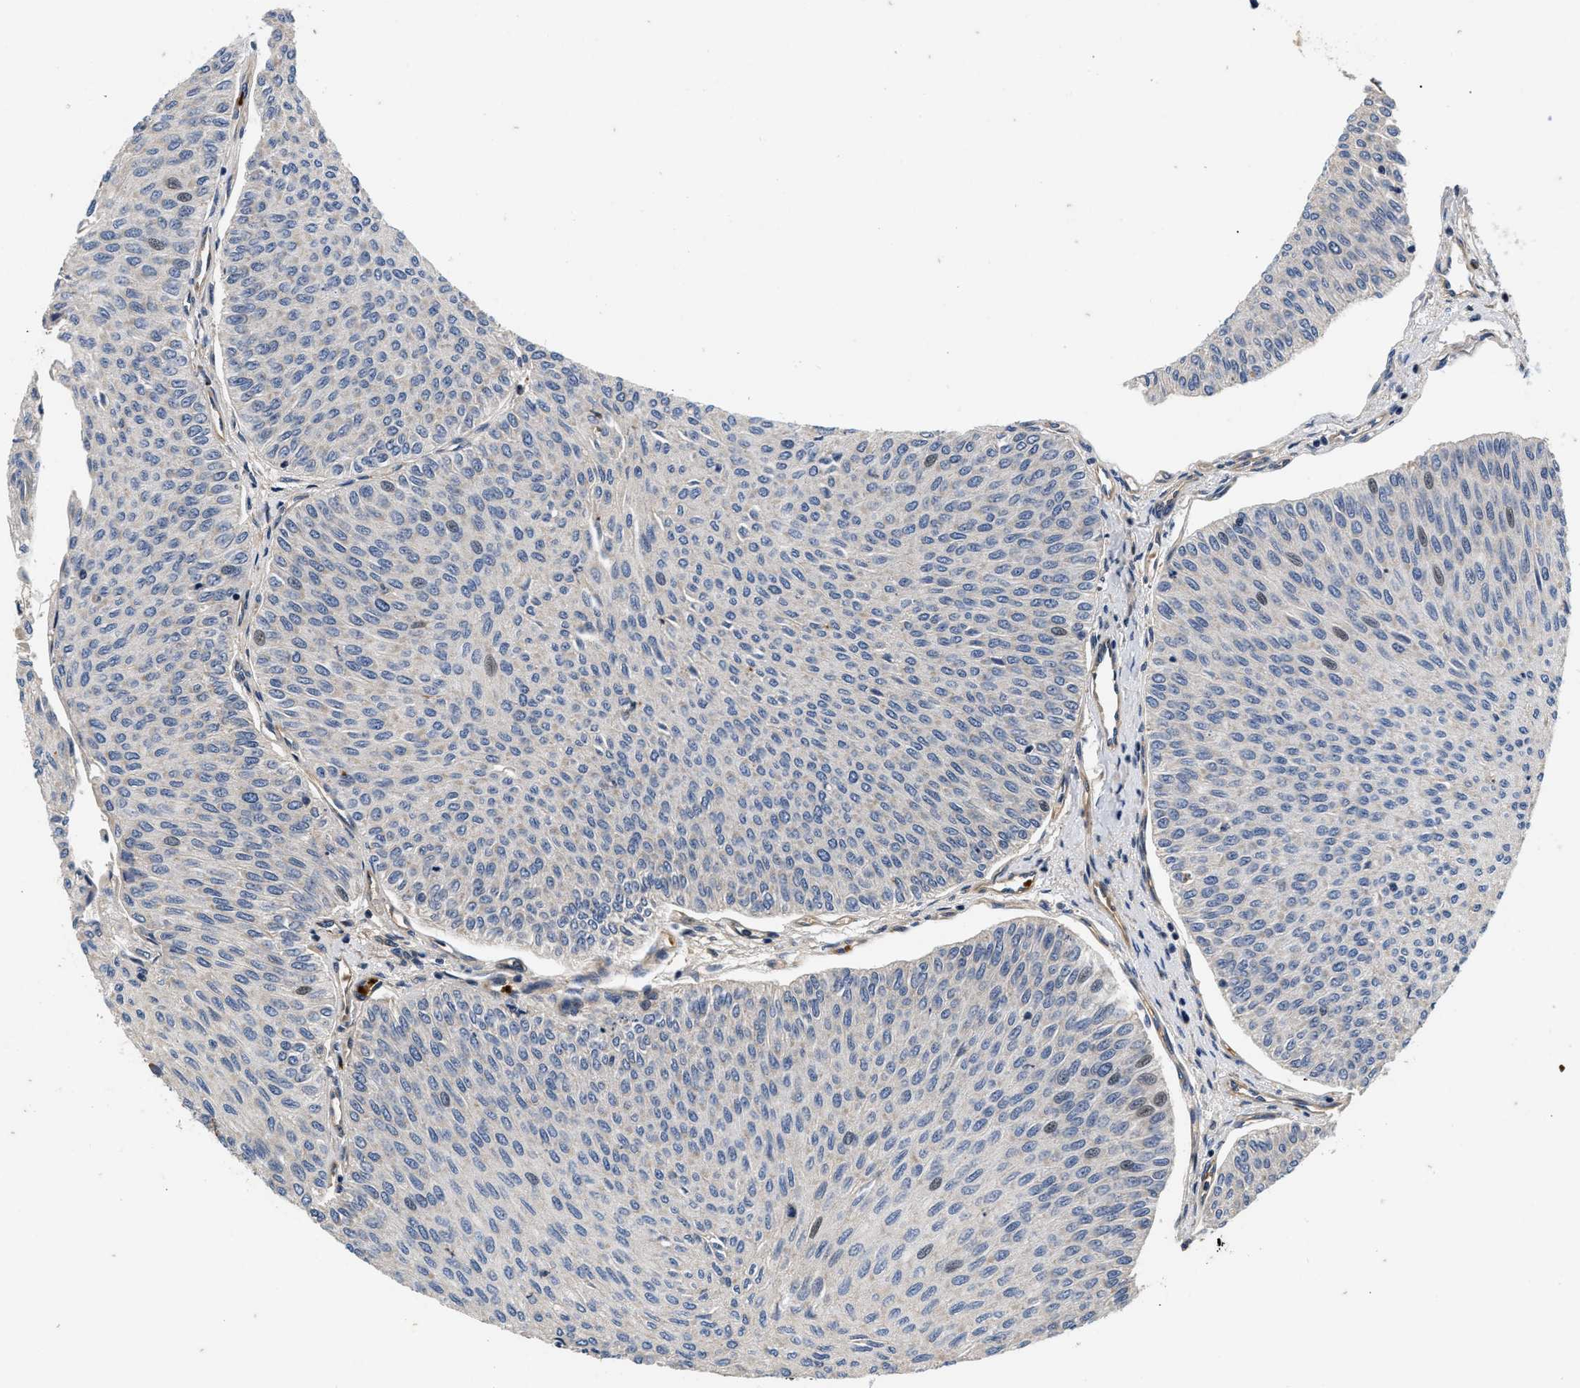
{"staining": {"intensity": "negative", "quantity": "none", "location": "none"}, "tissue": "urothelial cancer", "cell_type": "Tumor cells", "image_type": "cancer", "snomed": [{"axis": "morphology", "description": "Urothelial carcinoma, Low grade"}, {"axis": "topography", "description": "Urinary bladder"}], "caption": "High power microscopy photomicrograph of an immunohistochemistry (IHC) micrograph of urothelial cancer, revealing no significant positivity in tumor cells.", "gene": "NME6", "patient": {"sex": "male", "age": 78}}